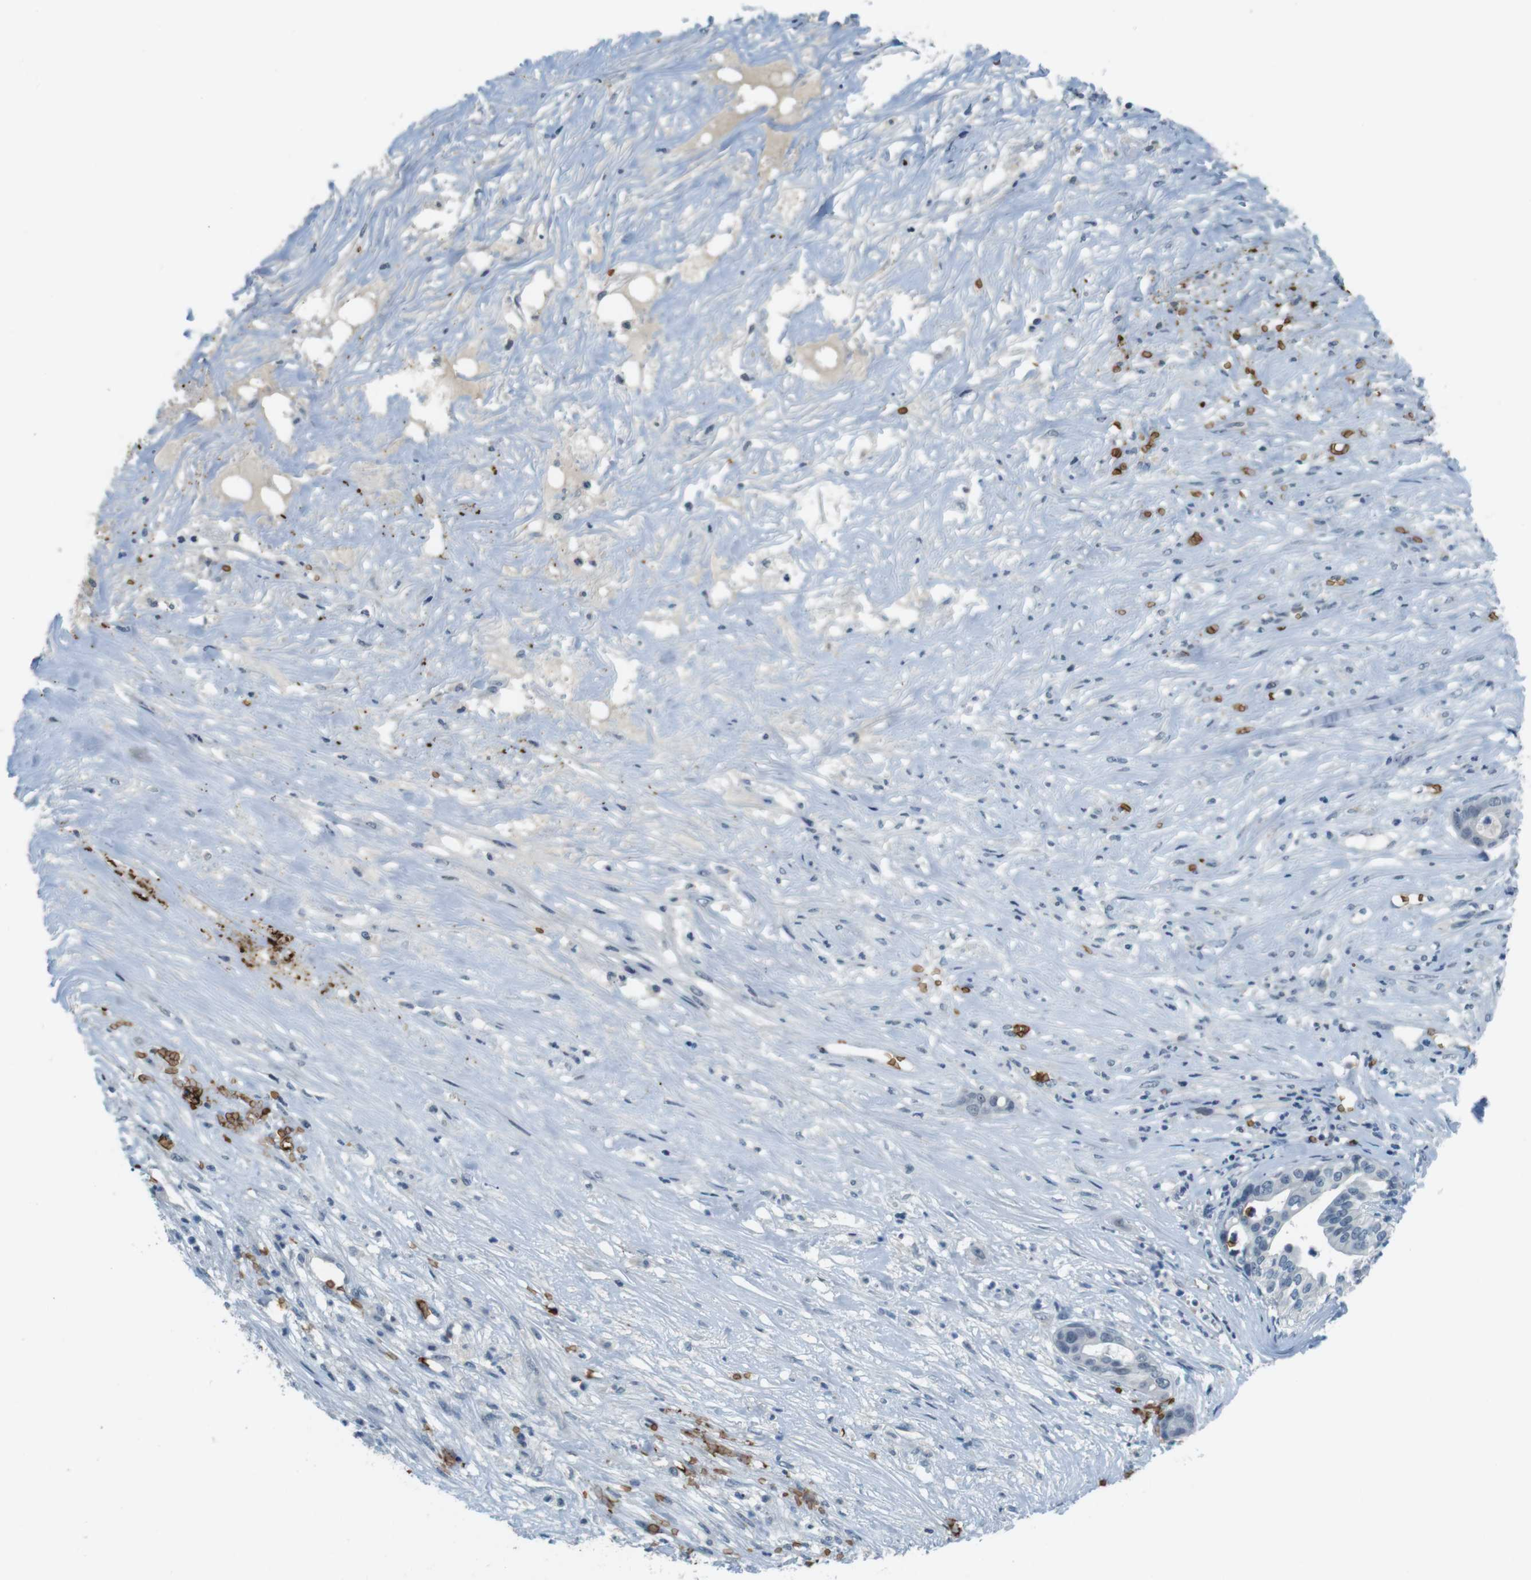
{"staining": {"intensity": "negative", "quantity": "none", "location": "none"}, "tissue": "liver cancer", "cell_type": "Tumor cells", "image_type": "cancer", "snomed": [{"axis": "morphology", "description": "Cholangiocarcinoma"}, {"axis": "topography", "description": "Liver"}], "caption": "Human liver cancer (cholangiocarcinoma) stained for a protein using immunohistochemistry shows no positivity in tumor cells.", "gene": "SLC4A1", "patient": {"sex": "female", "age": 61}}